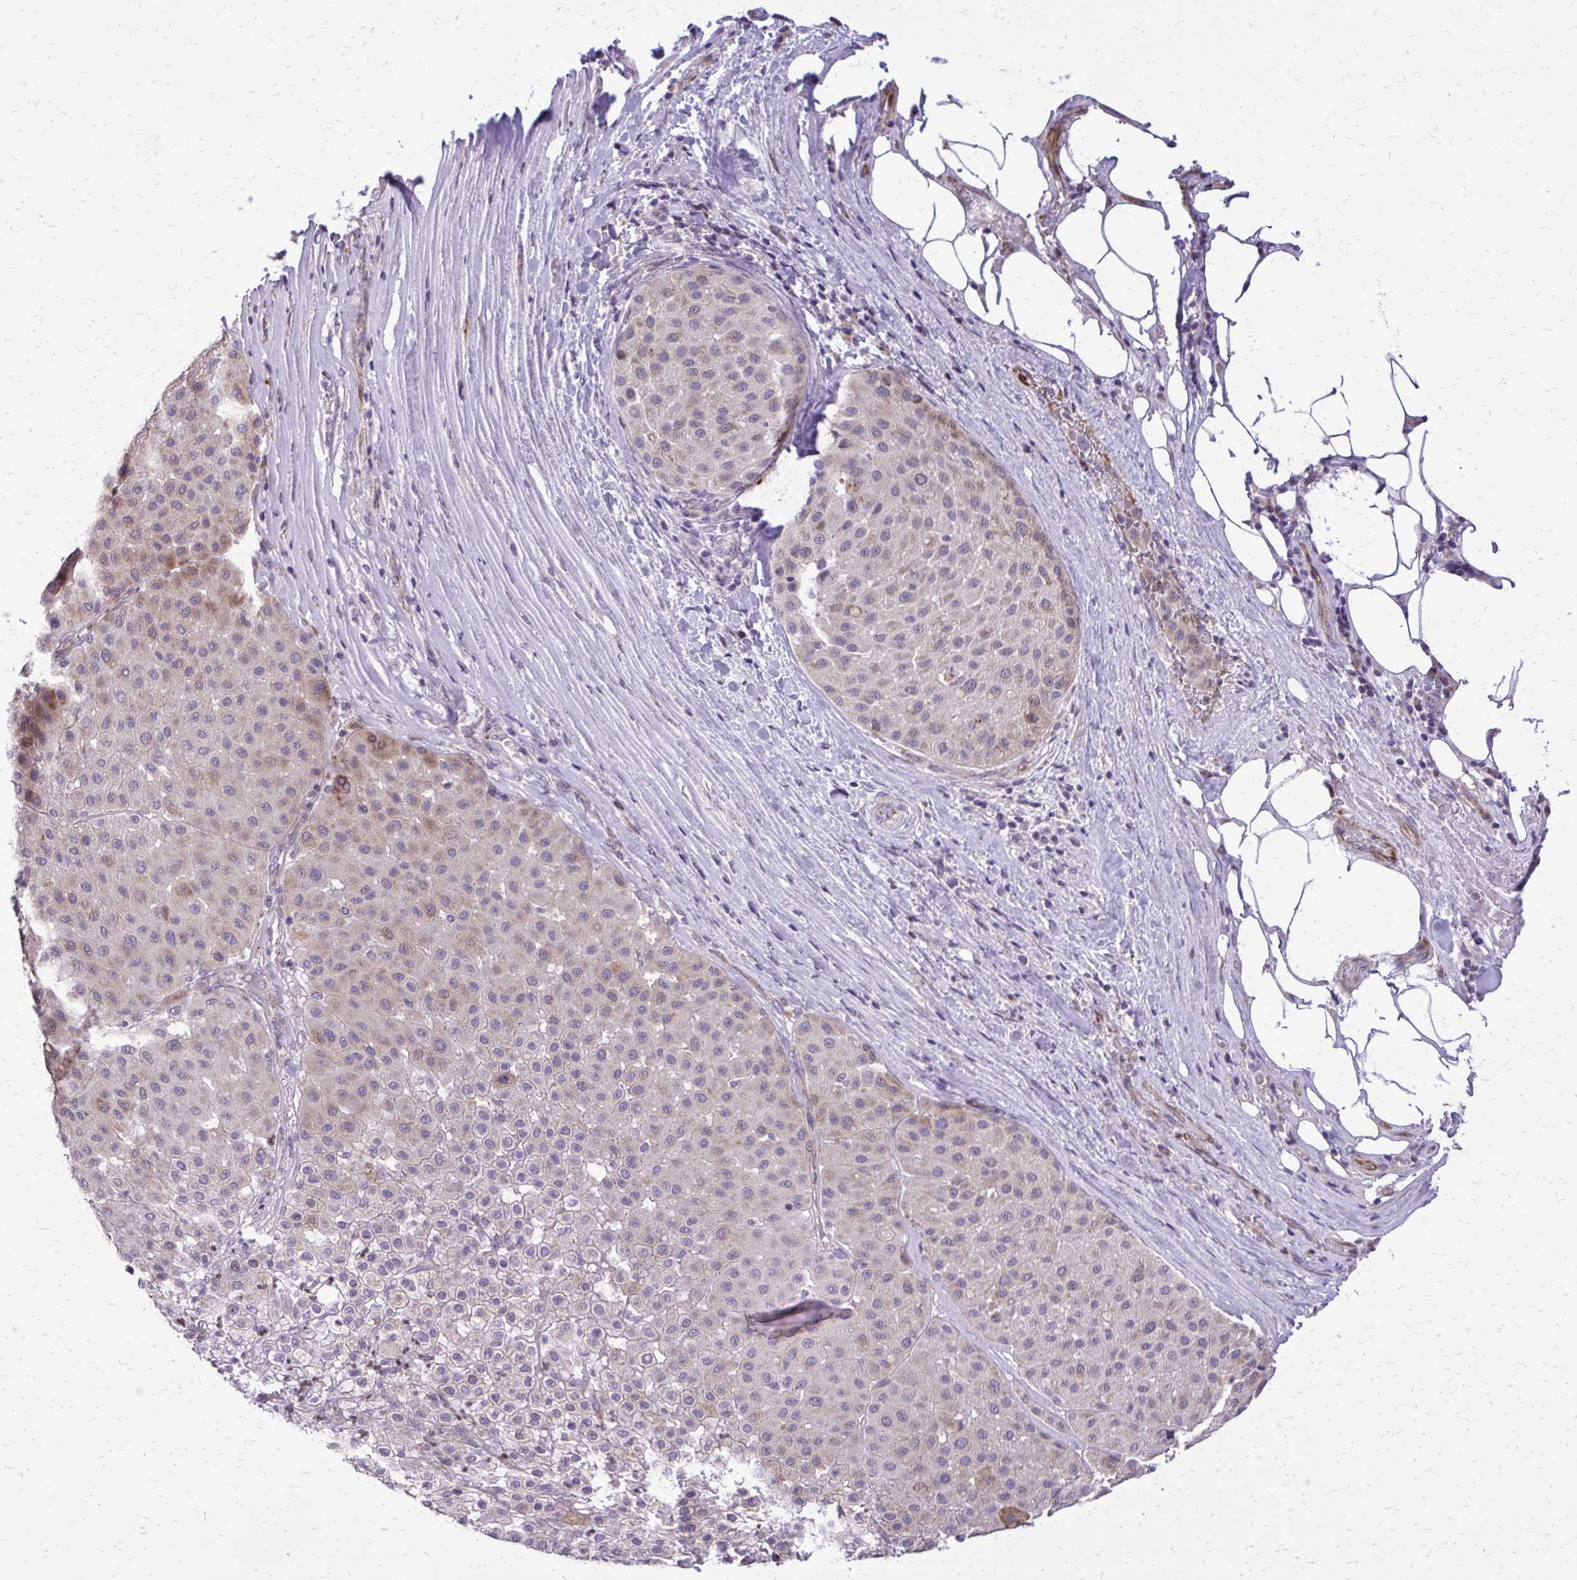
{"staining": {"intensity": "weak", "quantity": "<25%", "location": "cytoplasmic/membranous"}, "tissue": "melanoma", "cell_type": "Tumor cells", "image_type": "cancer", "snomed": [{"axis": "morphology", "description": "Malignant melanoma, Metastatic site"}, {"axis": "topography", "description": "Smooth muscle"}], "caption": "The photomicrograph exhibits no significant positivity in tumor cells of melanoma. The staining is performed using DAB (3,3'-diaminobenzidine) brown chromogen with nuclei counter-stained in using hematoxylin.", "gene": "ABCC3", "patient": {"sex": "male", "age": 41}}